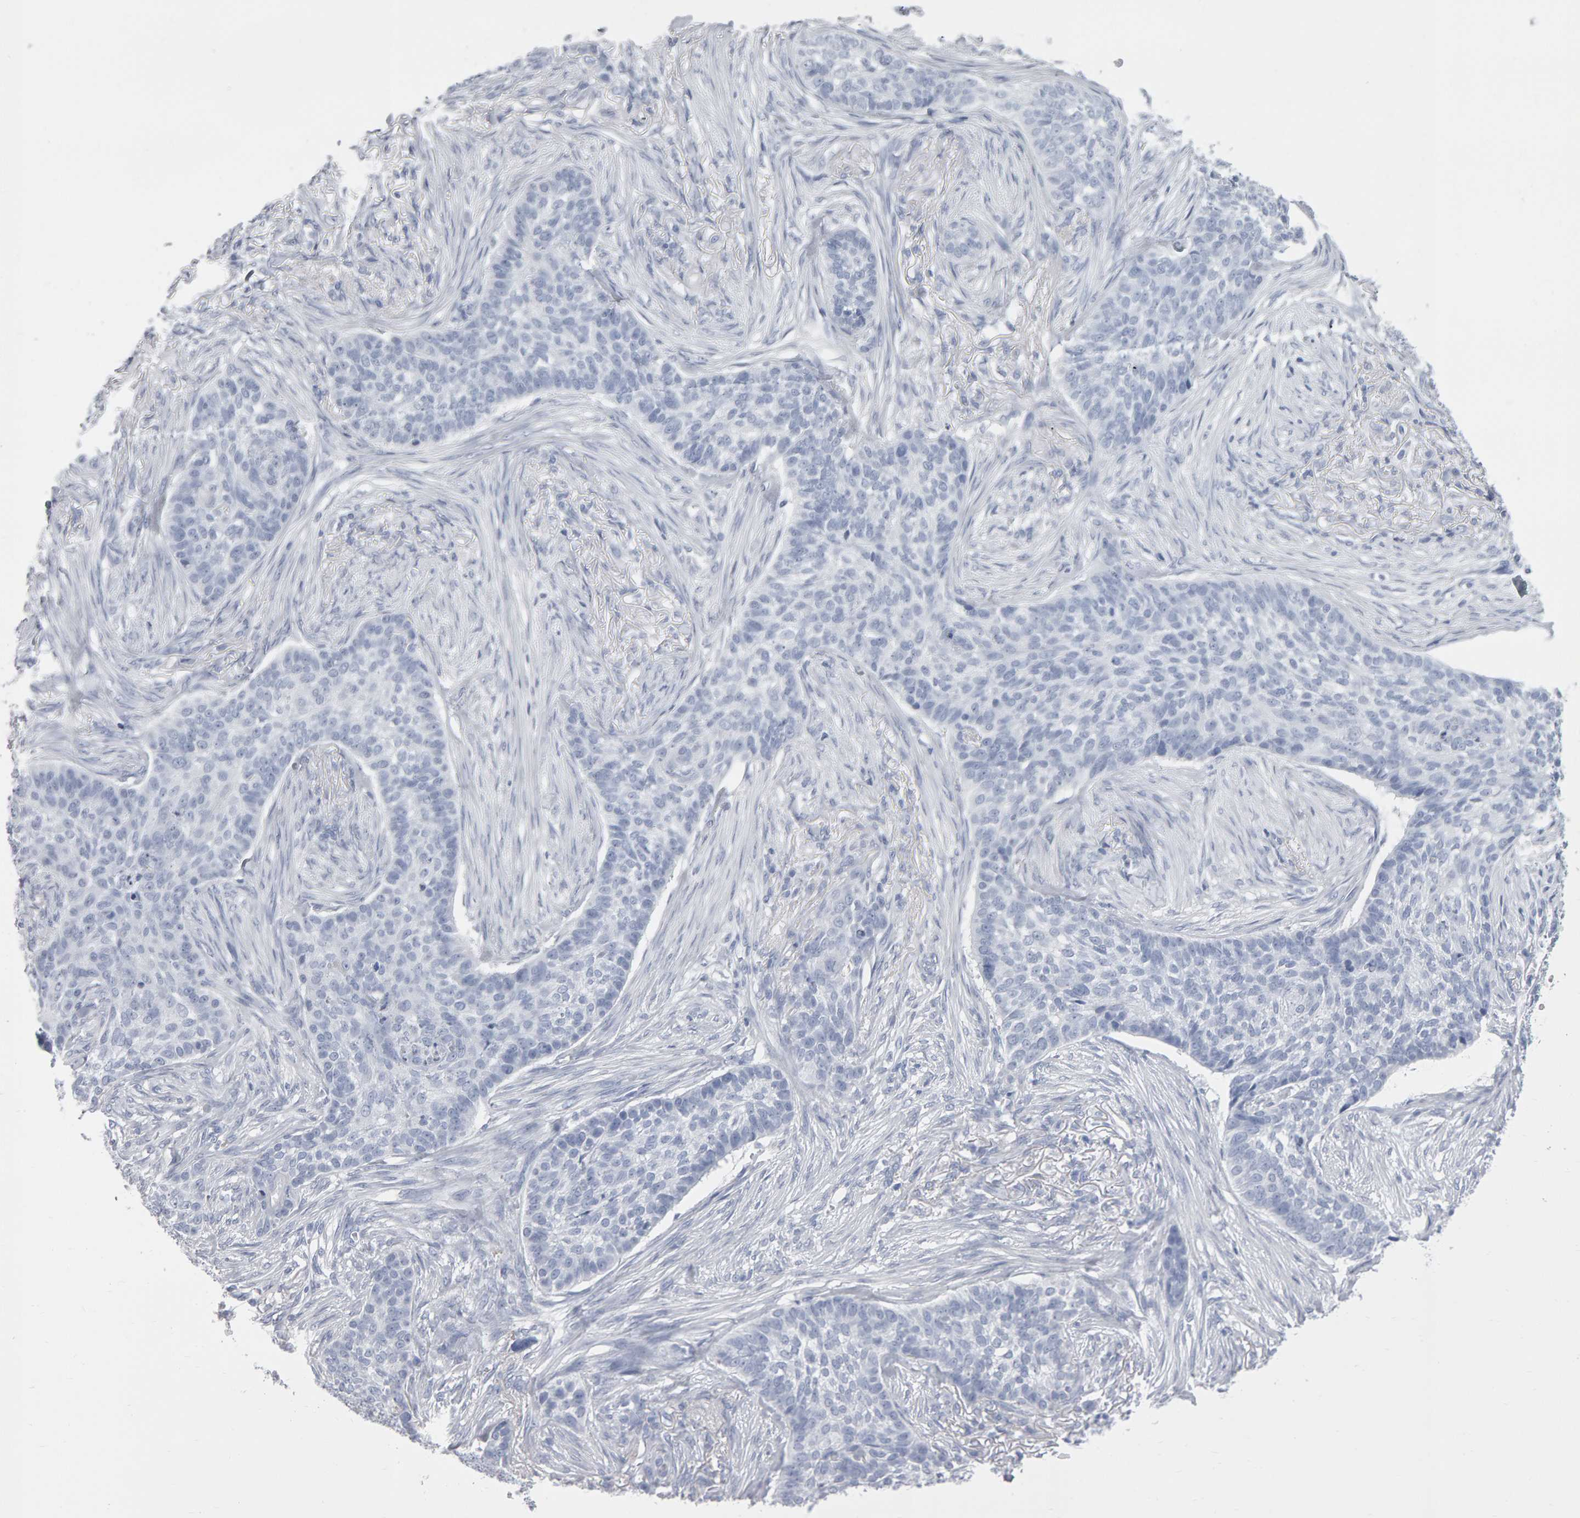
{"staining": {"intensity": "negative", "quantity": "none", "location": "none"}, "tissue": "skin cancer", "cell_type": "Tumor cells", "image_type": "cancer", "snomed": [{"axis": "morphology", "description": "Basal cell carcinoma"}, {"axis": "topography", "description": "Skin"}], "caption": "The IHC micrograph has no significant positivity in tumor cells of skin cancer (basal cell carcinoma) tissue.", "gene": "NCDN", "patient": {"sex": "male", "age": 85}}